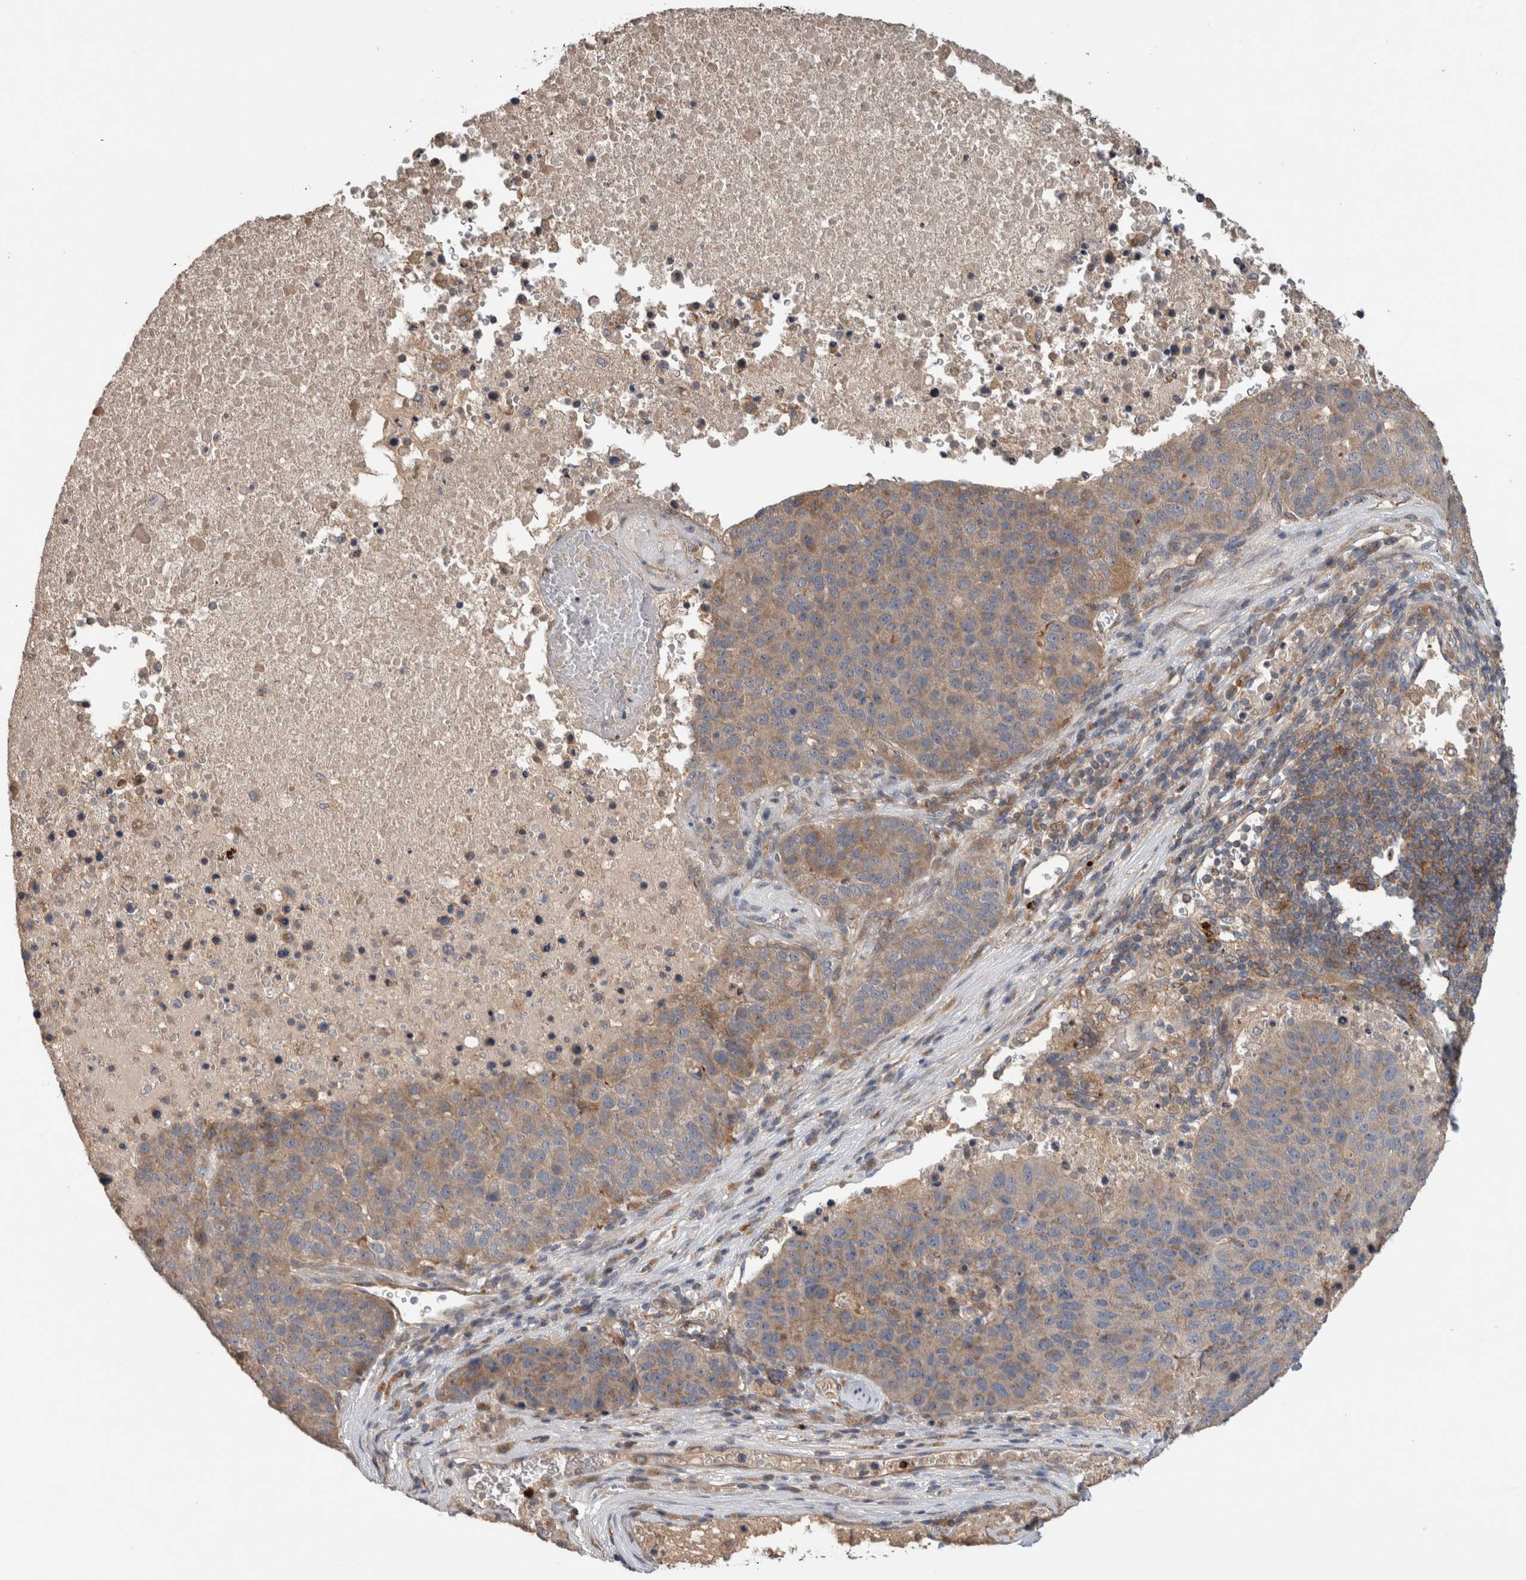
{"staining": {"intensity": "weak", "quantity": "25%-75%", "location": "cytoplasmic/membranous"}, "tissue": "pancreatic cancer", "cell_type": "Tumor cells", "image_type": "cancer", "snomed": [{"axis": "morphology", "description": "Adenocarcinoma, NOS"}, {"axis": "topography", "description": "Pancreas"}], "caption": "Human pancreatic adenocarcinoma stained with a brown dye shows weak cytoplasmic/membranous positive positivity in about 25%-75% of tumor cells.", "gene": "TARBP1", "patient": {"sex": "female", "age": 61}}